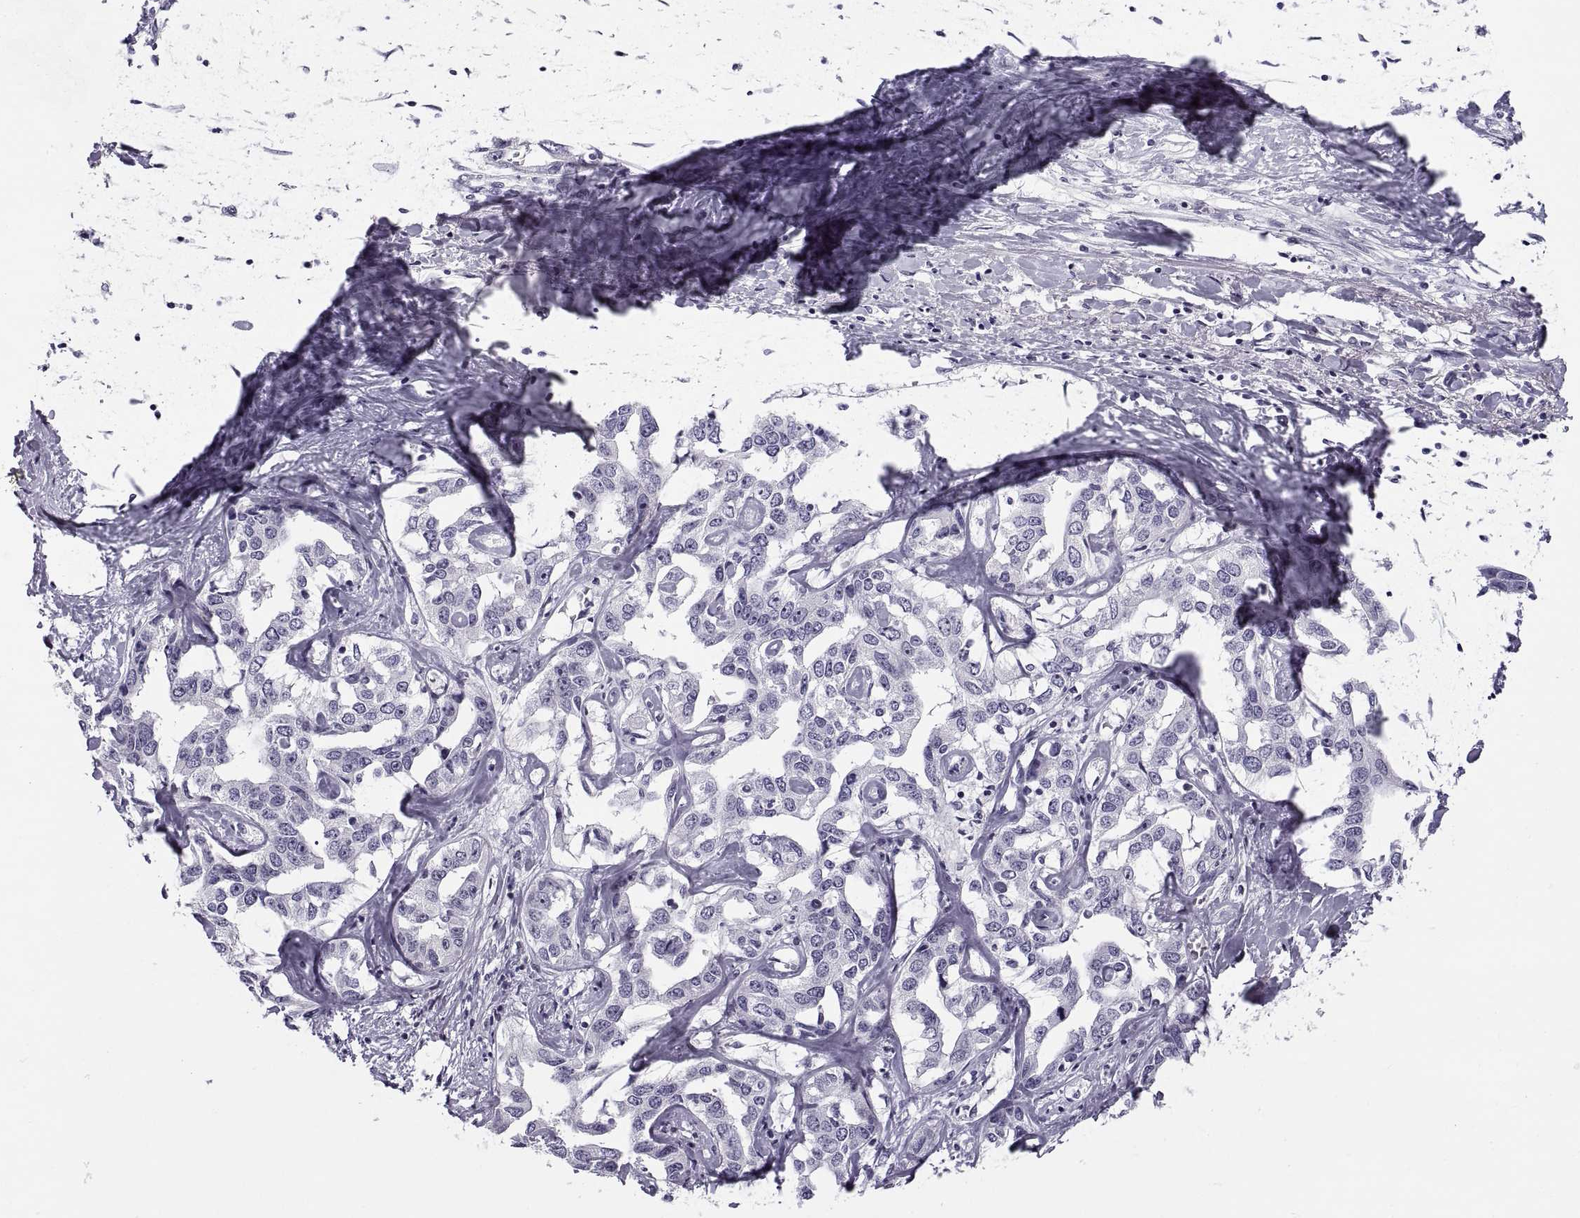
{"staining": {"intensity": "negative", "quantity": "none", "location": "none"}, "tissue": "liver cancer", "cell_type": "Tumor cells", "image_type": "cancer", "snomed": [{"axis": "morphology", "description": "Cholangiocarcinoma"}, {"axis": "topography", "description": "Liver"}], "caption": "There is no significant expression in tumor cells of cholangiocarcinoma (liver).", "gene": "TBC1D3G", "patient": {"sex": "male", "age": 59}}